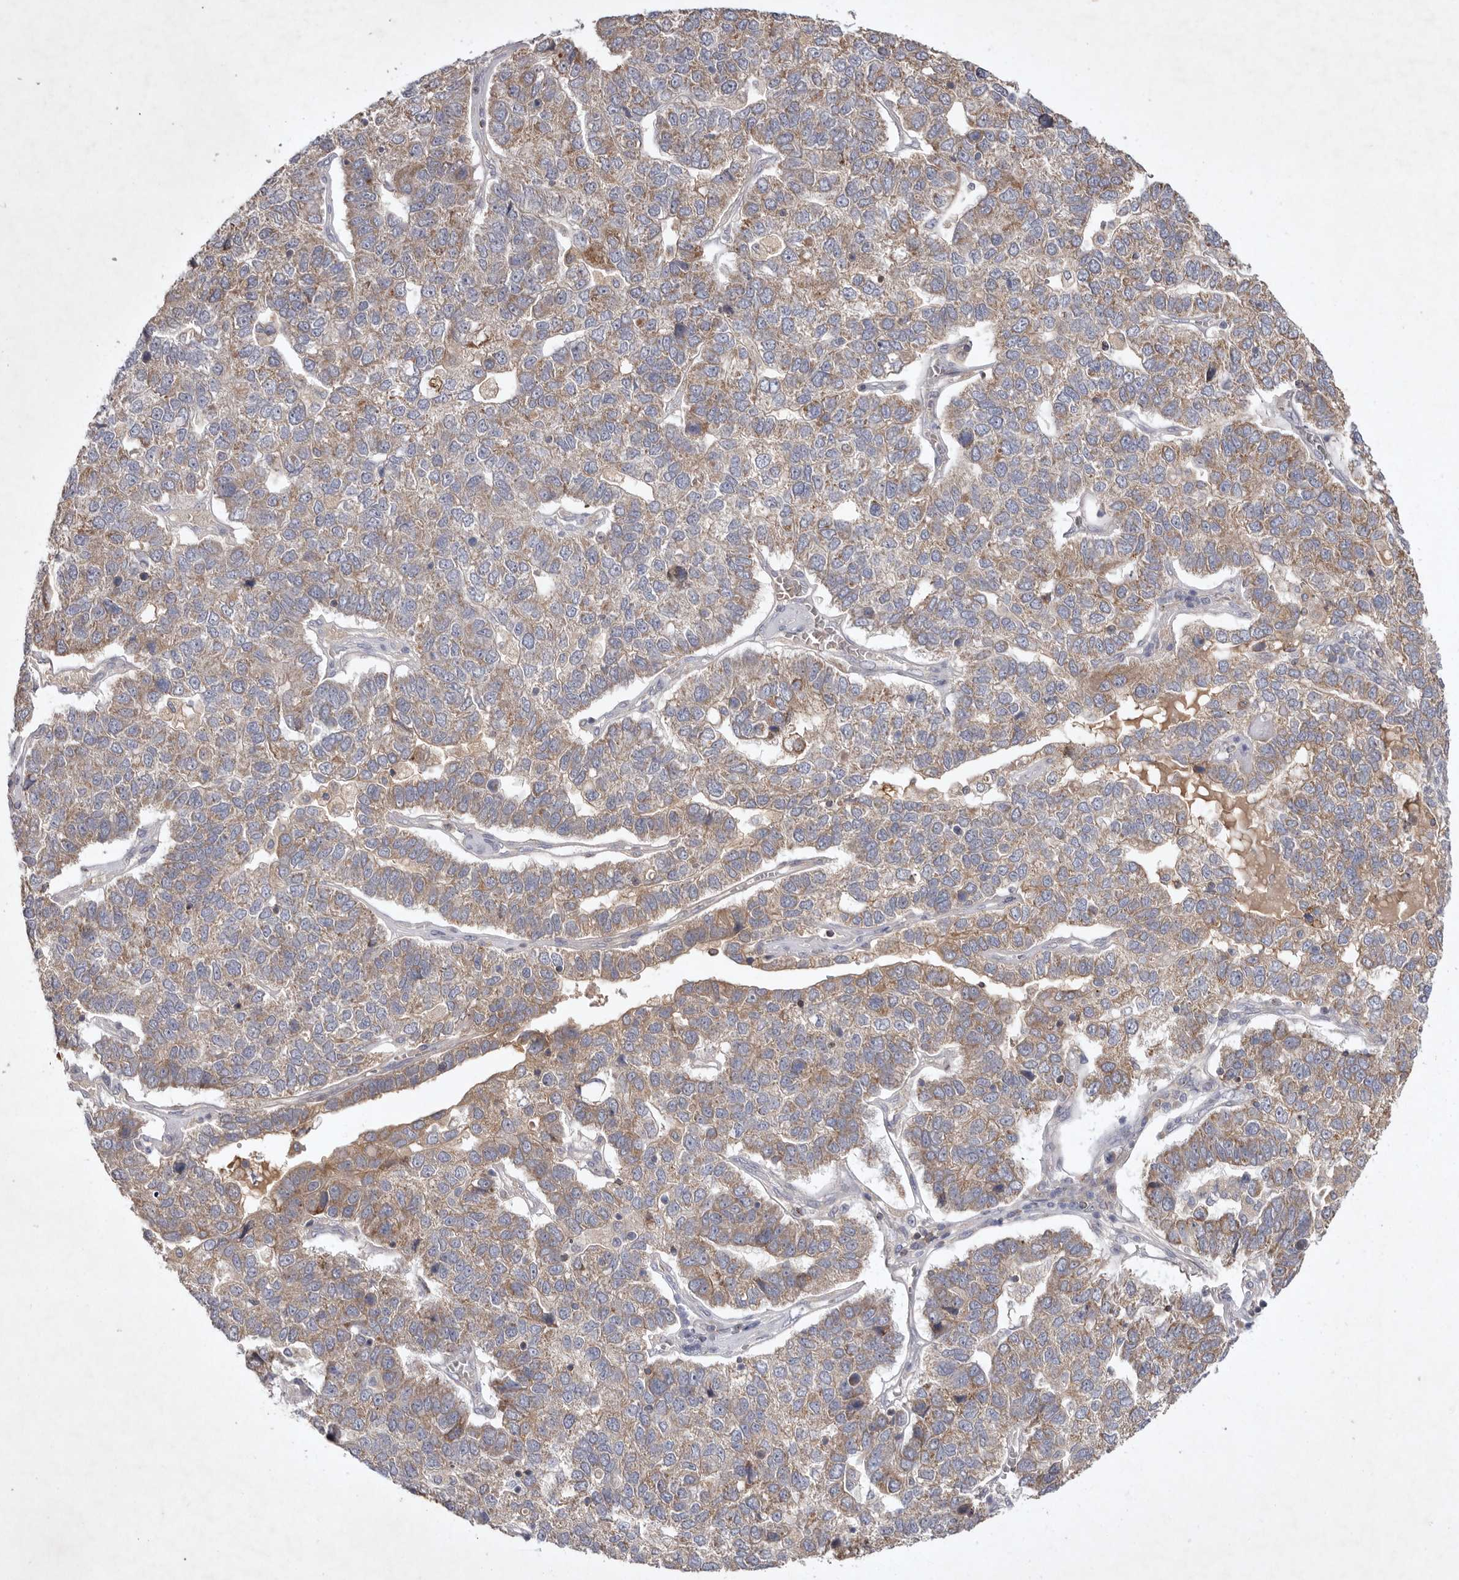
{"staining": {"intensity": "weak", "quantity": "25%-75%", "location": "cytoplasmic/membranous"}, "tissue": "pancreatic cancer", "cell_type": "Tumor cells", "image_type": "cancer", "snomed": [{"axis": "morphology", "description": "Adenocarcinoma, NOS"}, {"axis": "topography", "description": "Pancreas"}], "caption": "Pancreatic adenocarcinoma stained with IHC displays weak cytoplasmic/membranous positivity in about 25%-75% of tumor cells.", "gene": "TNFSF14", "patient": {"sex": "female", "age": 61}}